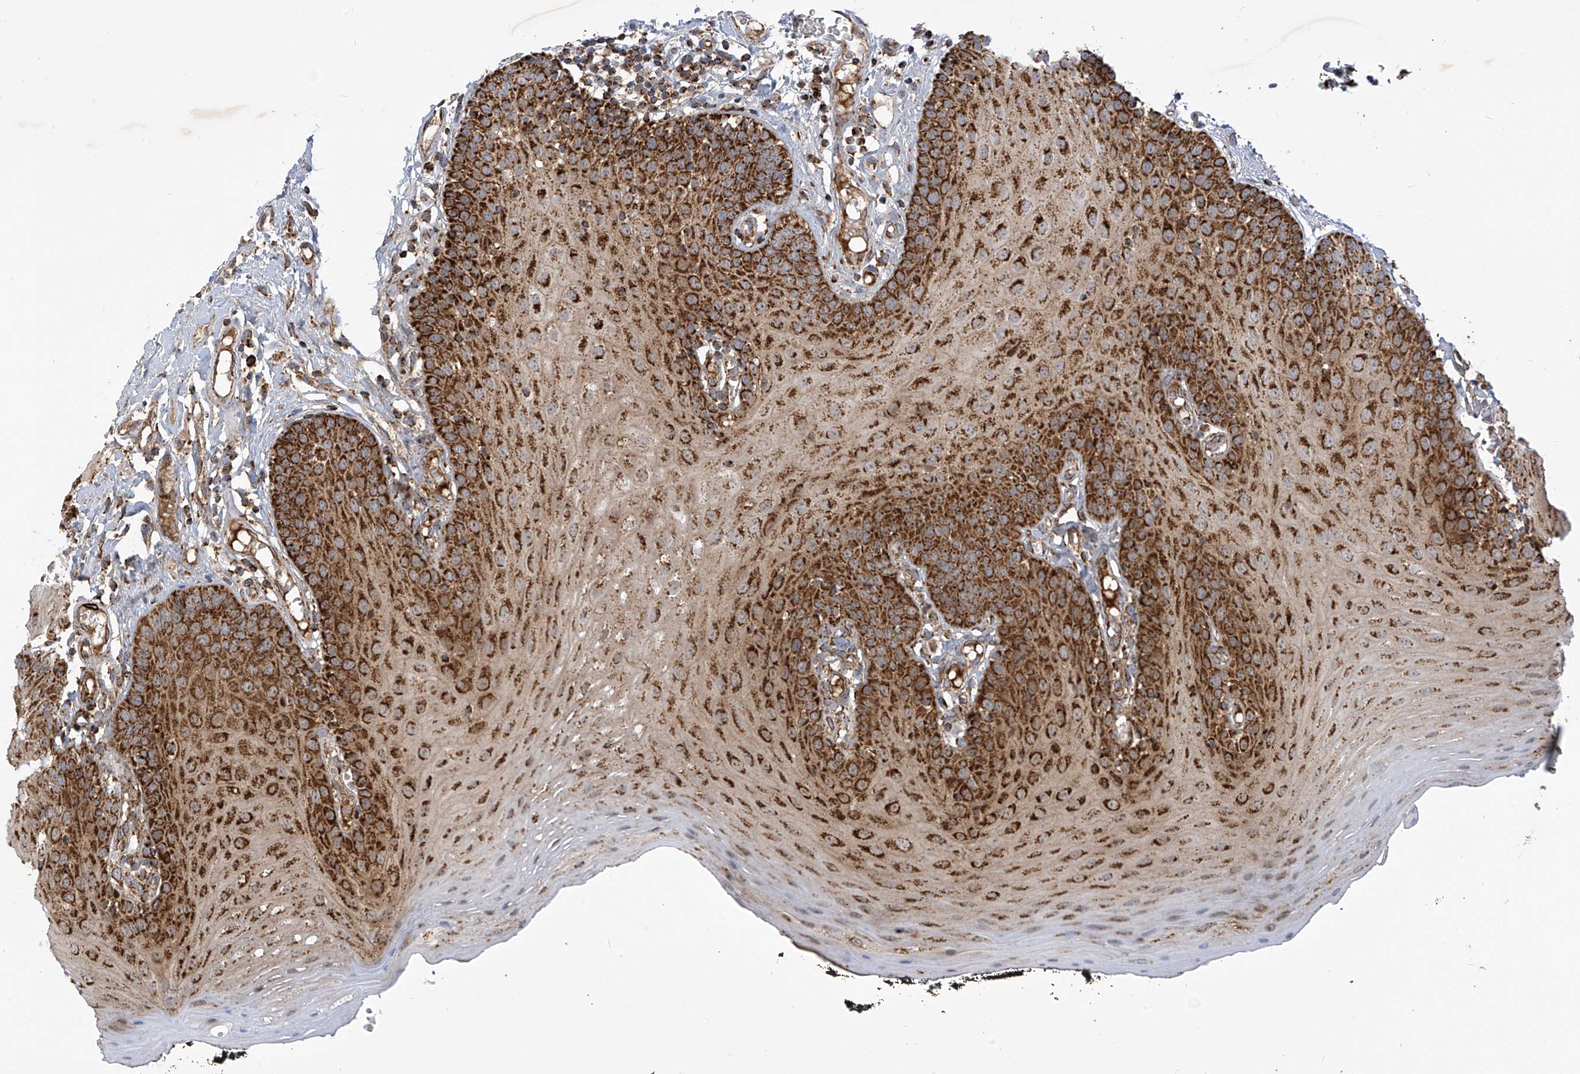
{"staining": {"intensity": "strong", "quantity": ">75%", "location": "cytoplasmic/membranous"}, "tissue": "oral mucosa", "cell_type": "Squamous epithelial cells", "image_type": "normal", "snomed": [{"axis": "morphology", "description": "Normal tissue, NOS"}, {"axis": "topography", "description": "Oral tissue"}], "caption": "Human oral mucosa stained with a brown dye exhibits strong cytoplasmic/membranous positive staining in approximately >75% of squamous epithelial cells.", "gene": "COX10", "patient": {"sex": "male", "age": 74}}